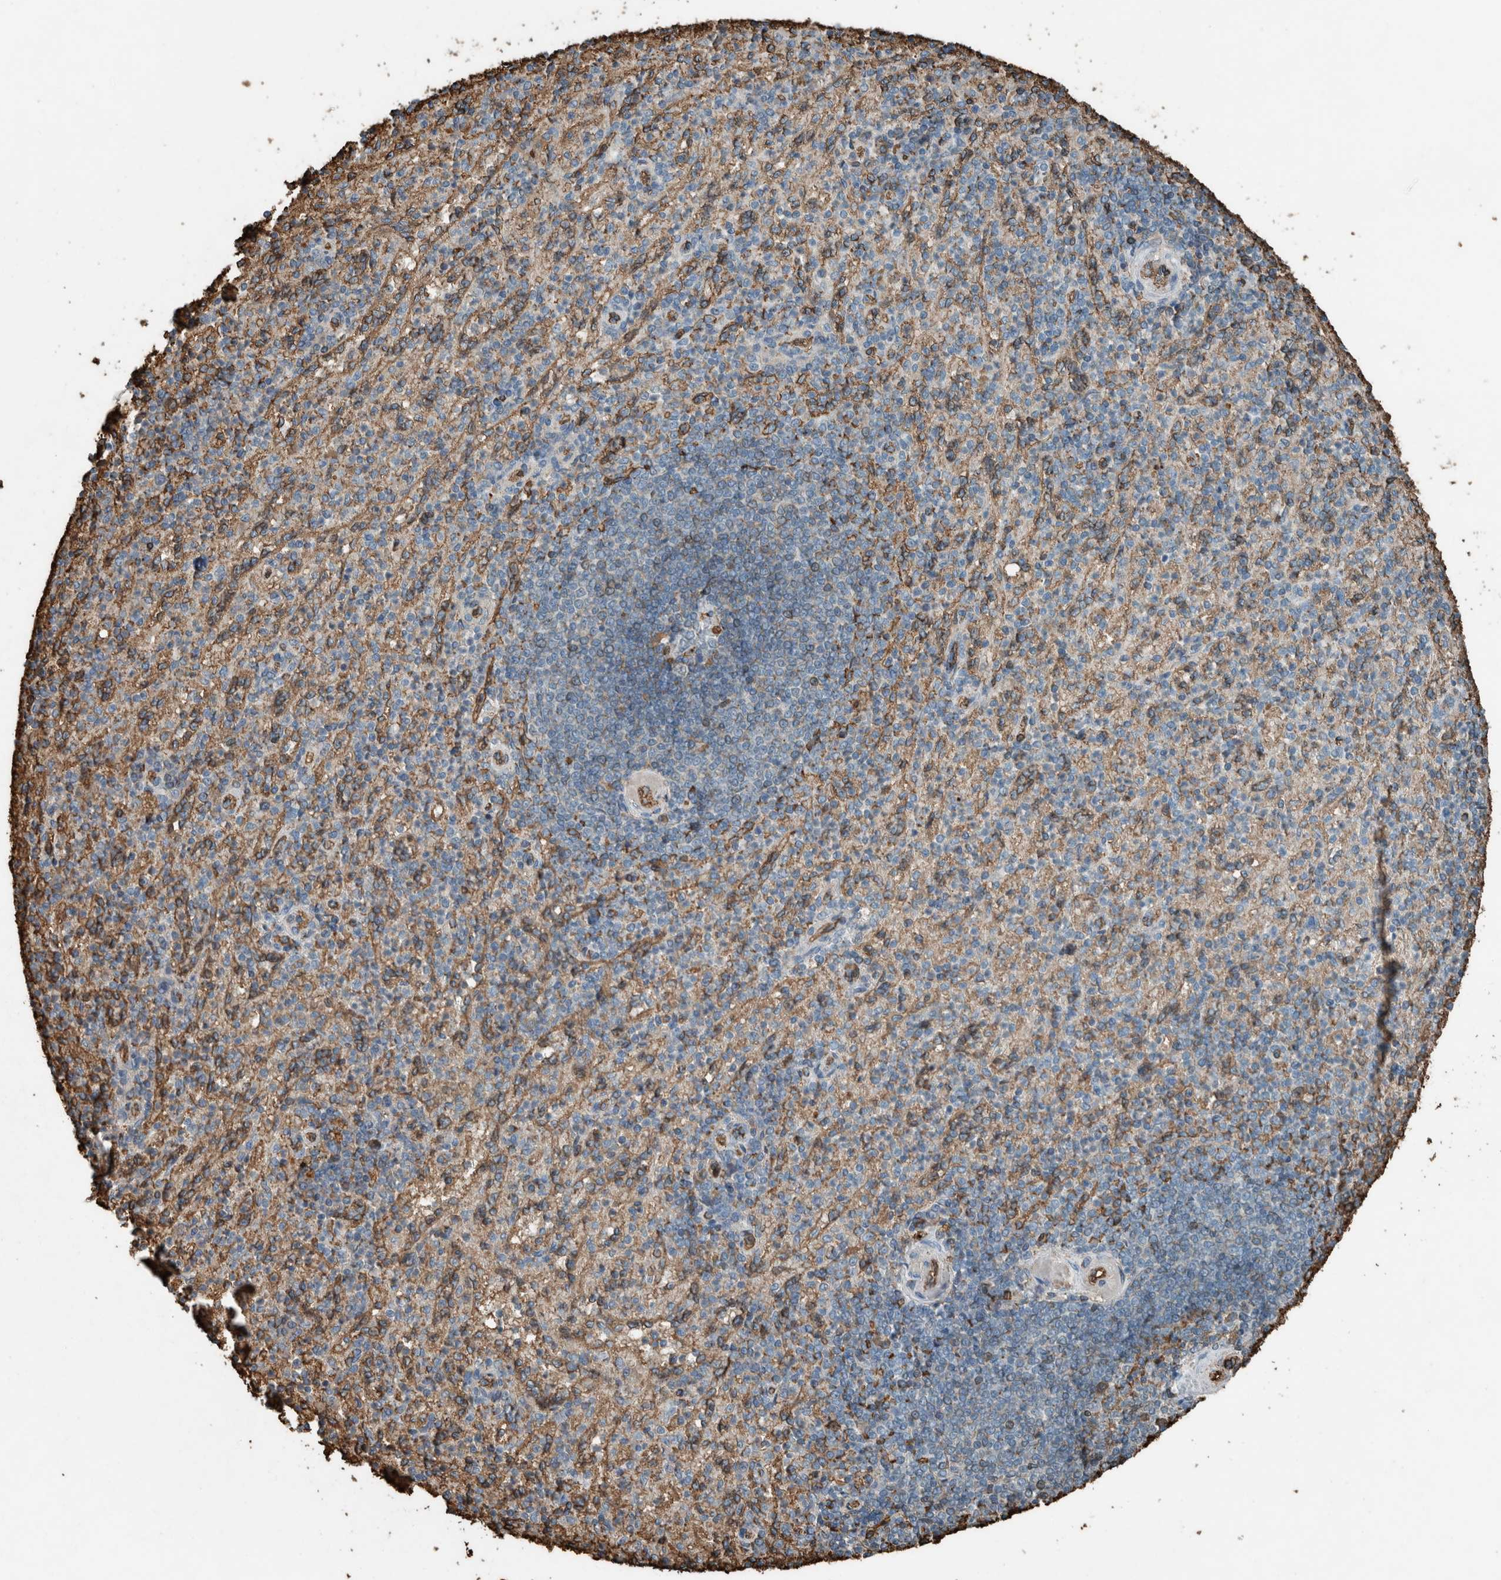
{"staining": {"intensity": "weak", "quantity": "25%-75%", "location": "cytoplasmic/membranous"}, "tissue": "spleen", "cell_type": "Cells in red pulp", "image_type": "normal", "snomed": [{"axis": "morphology", "description": "Normal tissue, NOS"}, {"axis": "topography", "description": "Spleen"}], "caption": "A micrograph showing weak cytoplasmic/membranous expression in about 25%-75% of cells in red pulp in benign spleen, as visualized by brown immunohistochemical staining.", "gene": "LBP", "patient": {"sex": "female", "age": 74}}